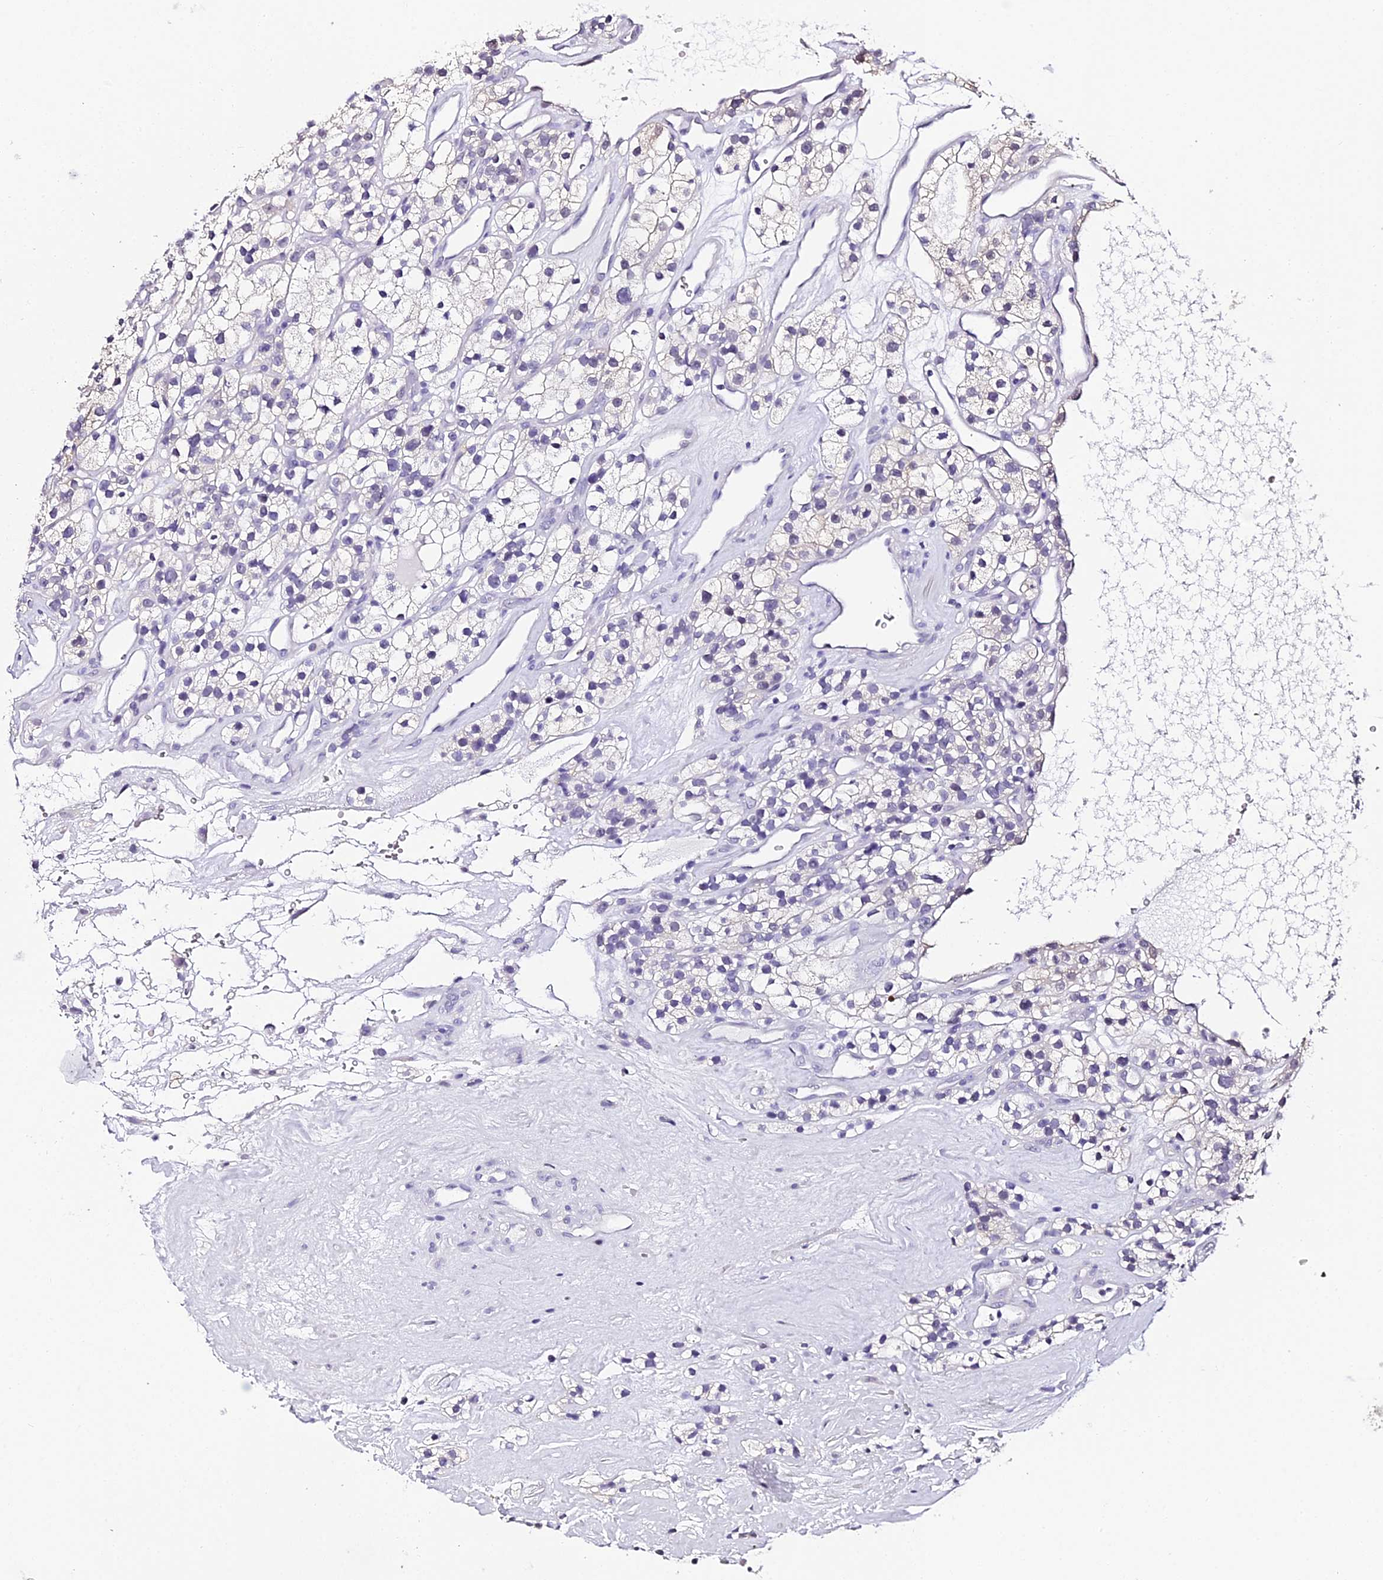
{"staining": {"intensity": "negative", "quantity": "none", "location": "none"}, "tissue": "renal cancer", "cell_type": "Tumor cells", "image_type": "cancer", "snomed": [{"axis": "morphology", "description": "Adenocarcinoma, NOS"}, {"axis": "topography", "description": "Kidney"}], "caption": "Histopathology image shows no significant protein positivity in tumor cells of adenocarcinoma (renal). The staining is performed using DAB brown chromogen with nuclei counter-stained in using hematoxylin.", "gene": "ABHD14A-ACY1", "patient": {"sex": "female", "age": 57}}